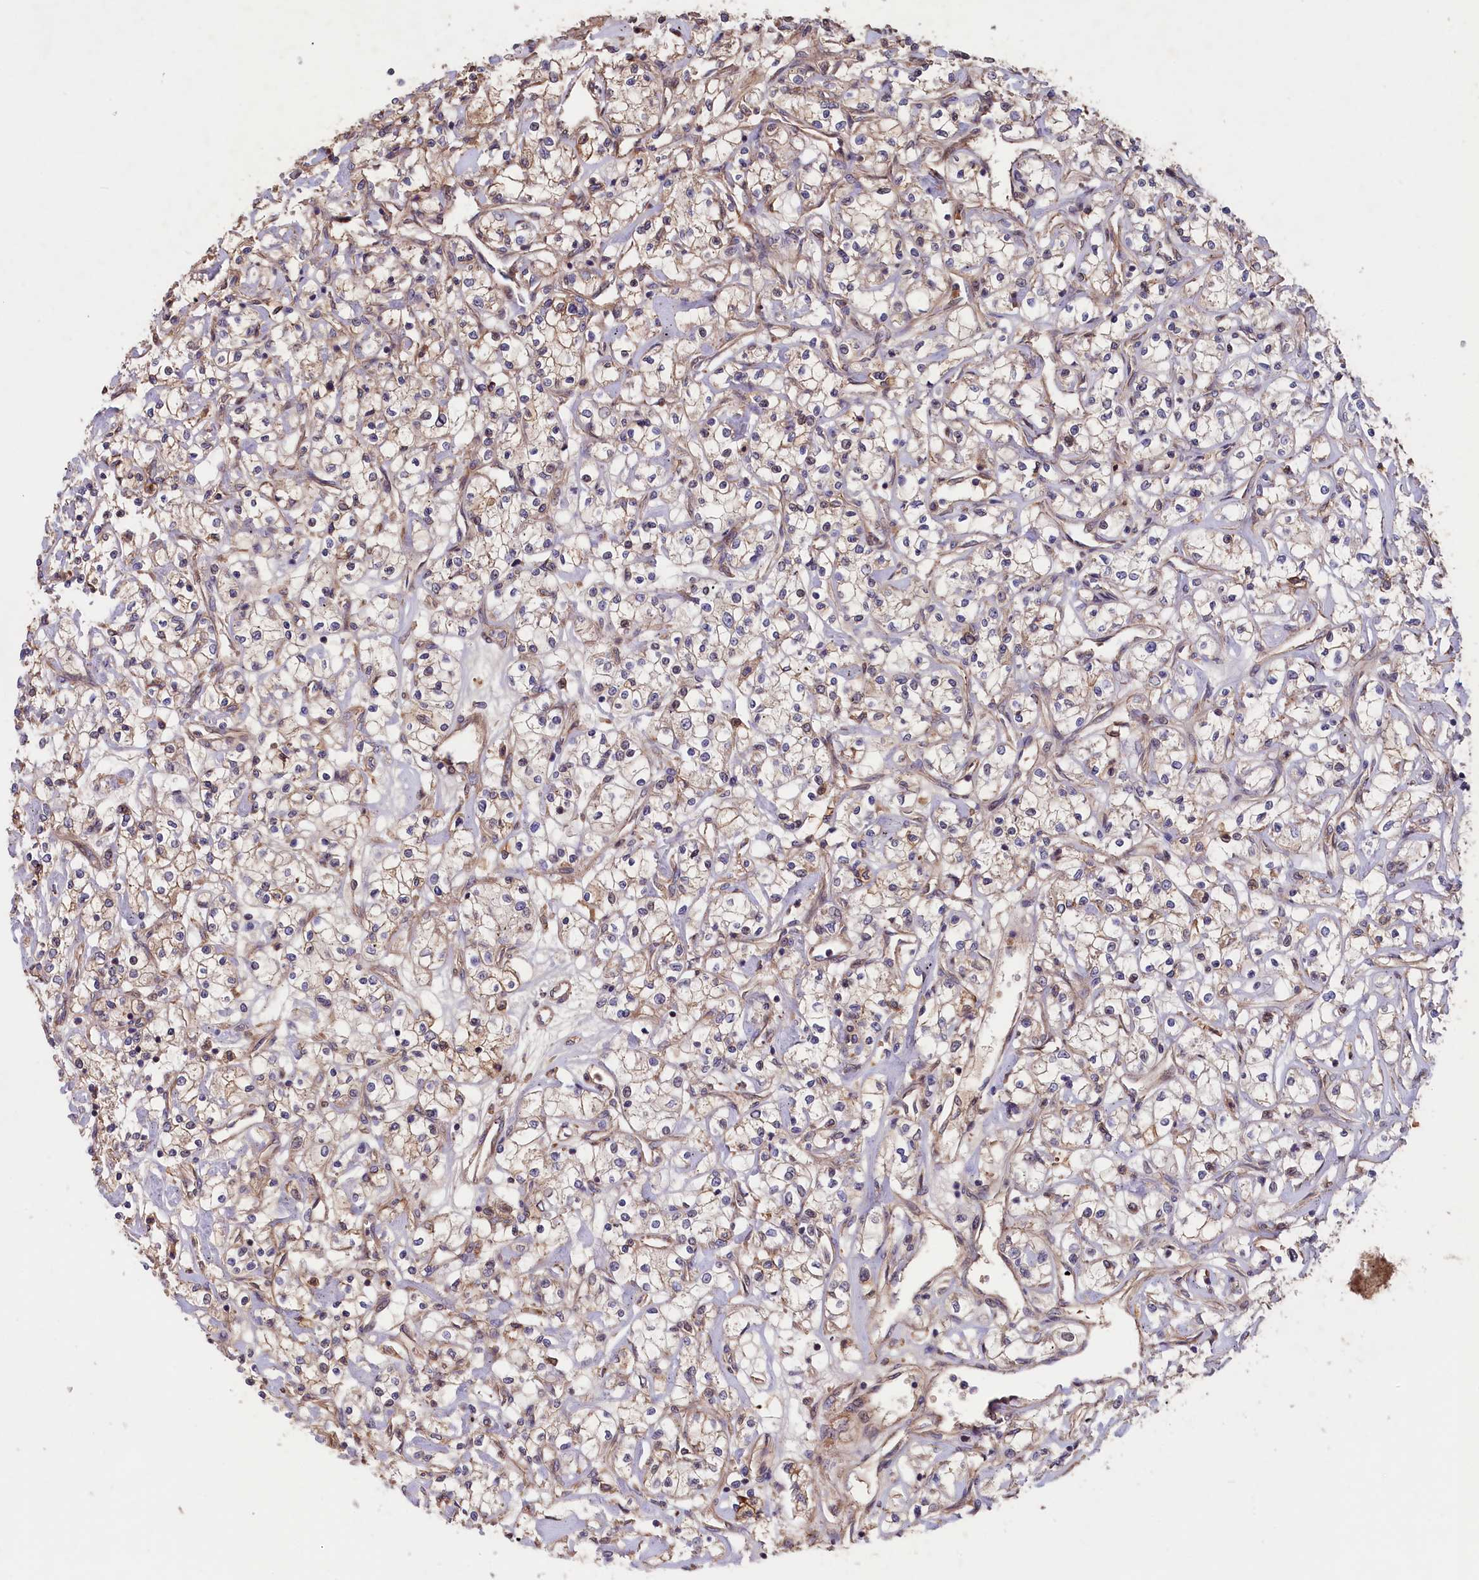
{"staining": {"intensity": "weak", "quantity": ">75%", "location": "cytoplasmic/membranous"}, "tissue": "renal cancer", "cell_type": "Tumor cells", "image_type": "cancer", "snomed": [{"axis": "morphology", "description": "Adenocarcinoma, NOS"}, {"axis": "topography", "description": "Kidney"}], "caption": "Brown immunohistochemical staining in renal cancer exhibits weak cytoplasmic/membranous staining in approximately >75% of tumor cells.", "gene": "GREB1L", "patient": {"sex": "female", "age": 59}}